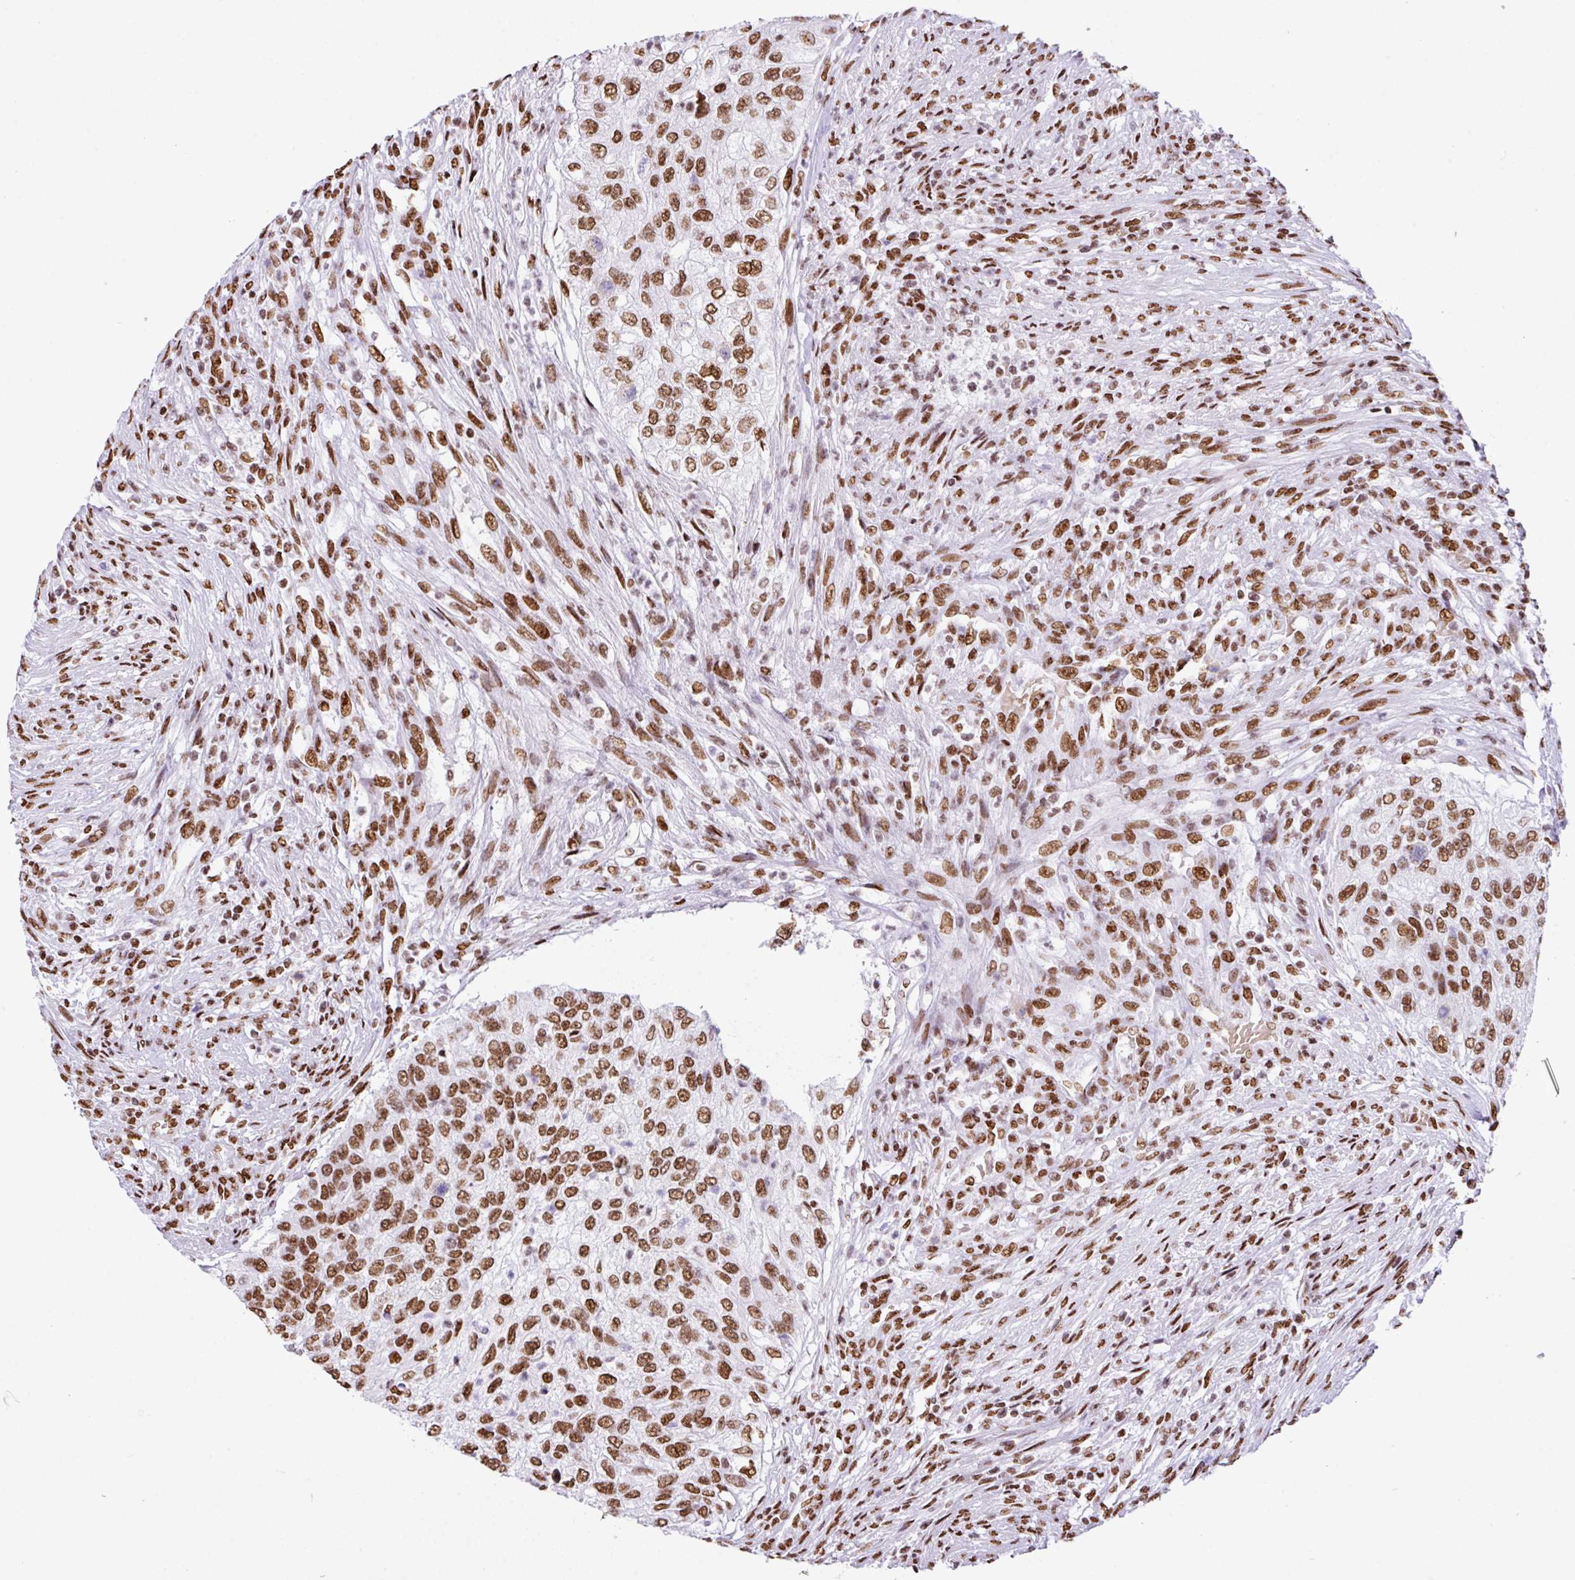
{"staining": {"intensity": "moderate", "quantity": ">75%", "location": "nuclear"}, "tissue": "urothelial cancer", "cell_type": "Tumor cells", "image_type": "cancer", "snomed": [{"axis": "morphology", "description": "Urothelial carcinoma, High grade"}, {"axis": "topography", "description": "Urinary bladder"}], "caption": "A high-resolution micrograph shows IHC staining of urothelial carcinoma (high-grade), which shows moderate nuclear positivity in approximately >75% of tumor cells. (IHC, brightfield microscopy, high magnification).", "gene": "RARG", "patient": {"sex": "female", "age": 60}}